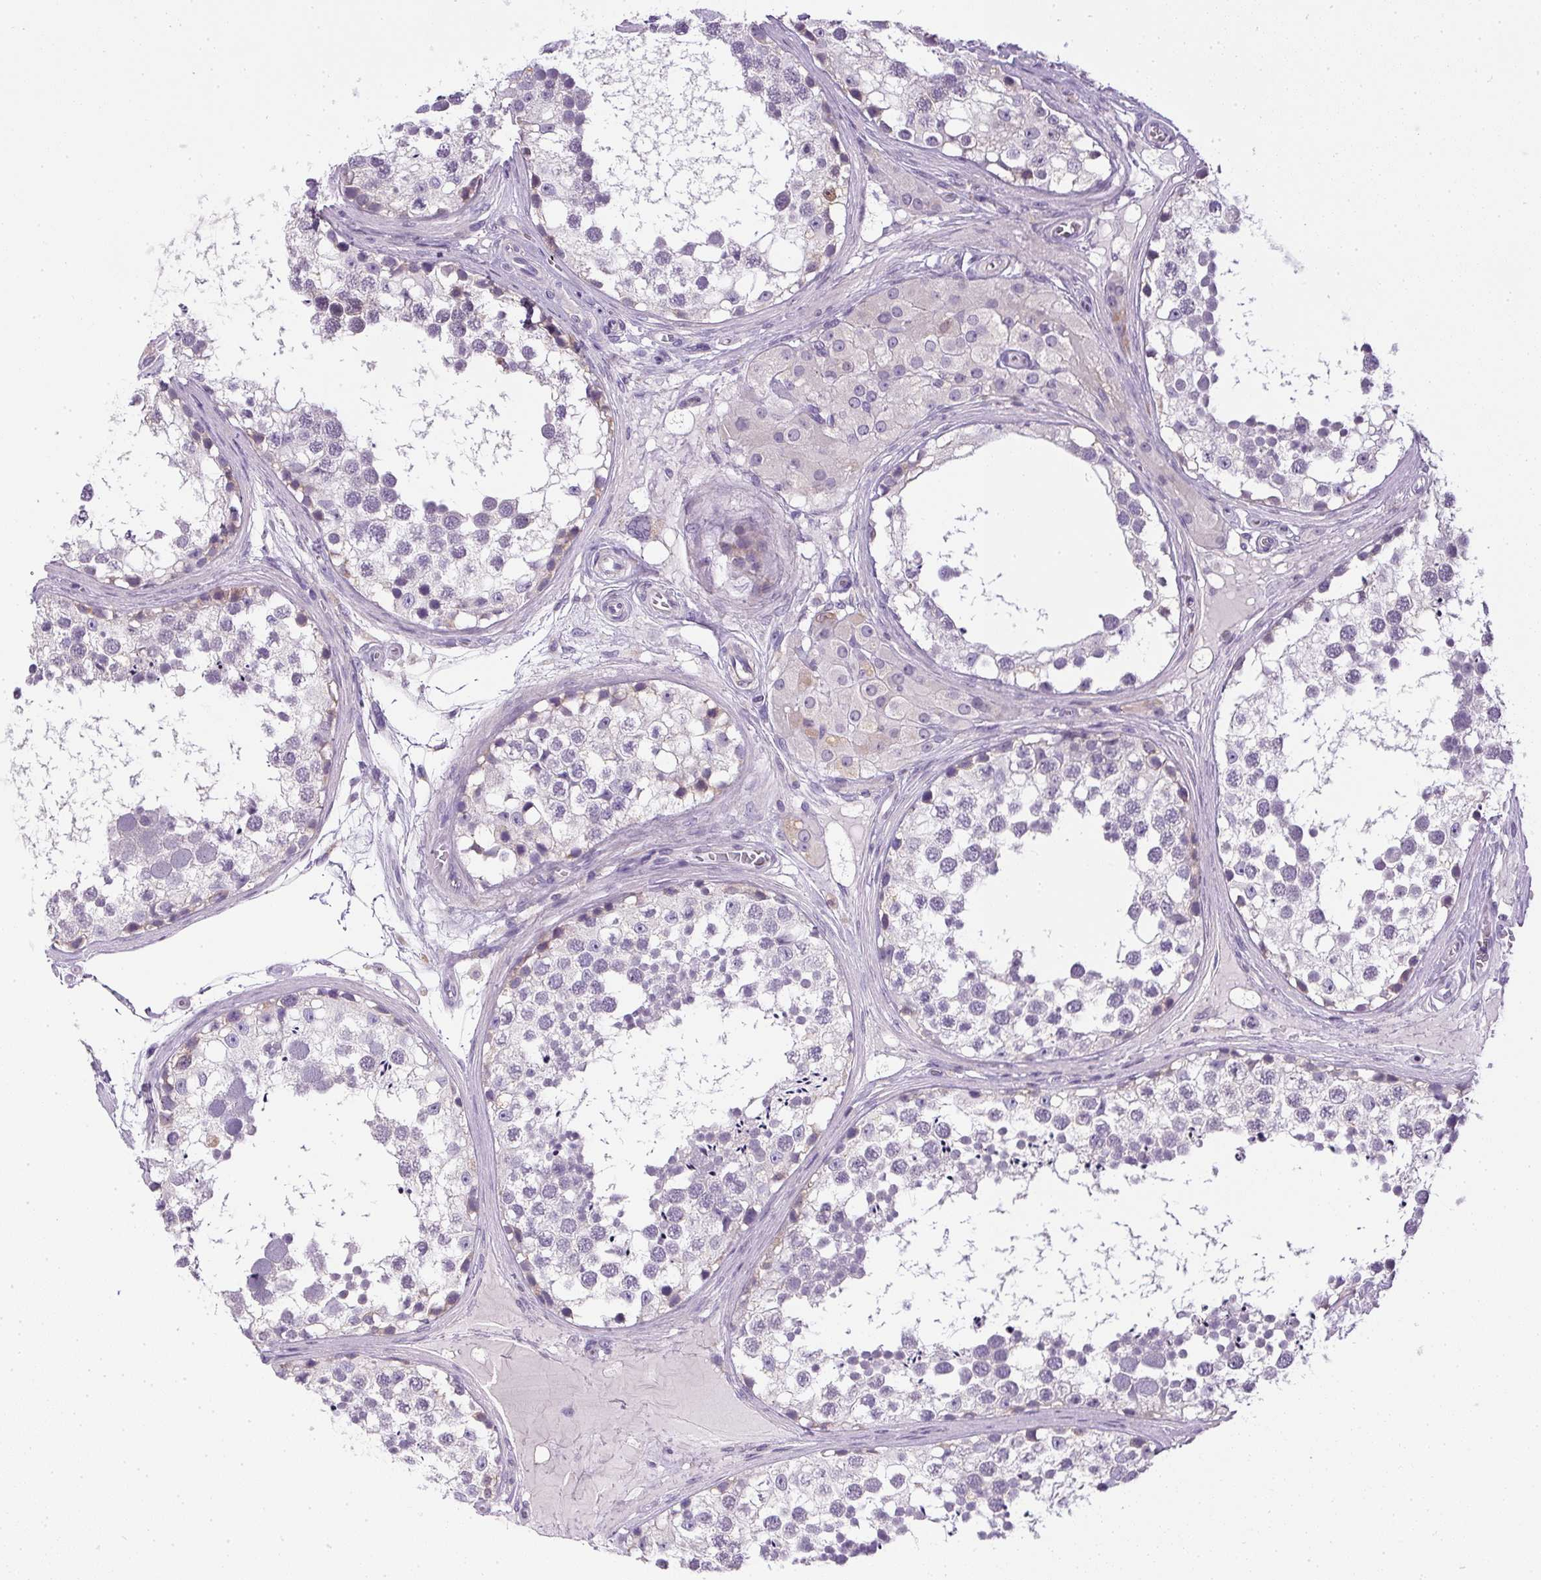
{"staining": {"intensity": "weak", "quantity": "<25%", "location": "cytoplasmic/membranous"}, "tissue": "testis", "cell_type": "Cells in seminiferous ducts", "image_type": "normal", "snomed": [{"axis": "morphology", "description": "Normal tissue, NOS"}, {"axis": "morphology", "description": "Seminoma, NOS"}, {"axis": "topography", "description": "Testis"}], "caption": "Immunohistochemistry of normal testis displays no positivity in cells in seminiferous ducts.", "gene": "SLC17A7", "patient": {"sex": "male", "age": 65}}